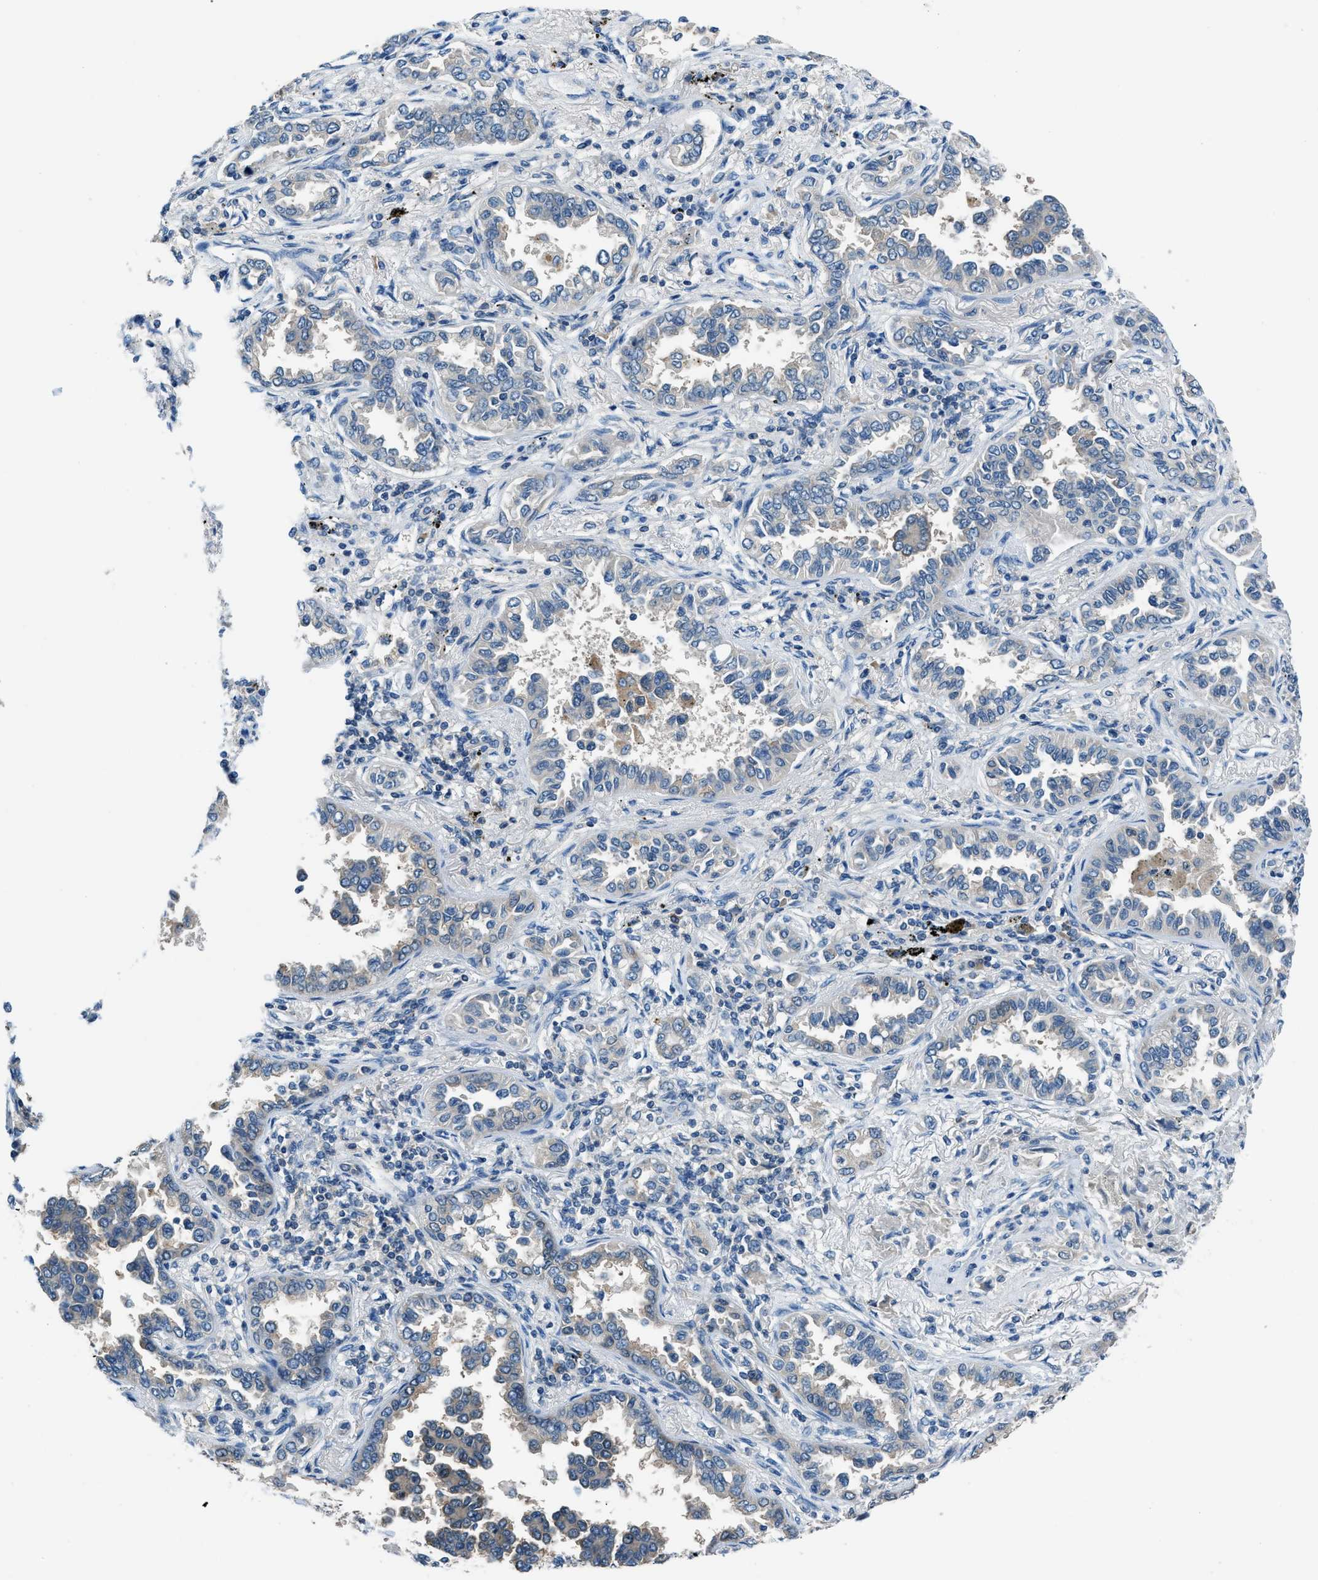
{"staining": {"intensity": "negative", "quantity": "none", "location": "none"}, "tissue": "lung cancer", "cell_type": "Tumor cells", "image_type": "cancer", "snomed": [{"axis": "morphology", "description": "Normal tissue, NOS"}, {"axis": "morphology", "description": "Adenocarcinoma, NOS"}, {"axis": "topography", "description": "Lung"}], "caption": "Lung cancer stained for a protein using IHC reveals no positivity tumor cells.", "gene": "ACP1", "patient": {"sex": "male", "age": 59}}